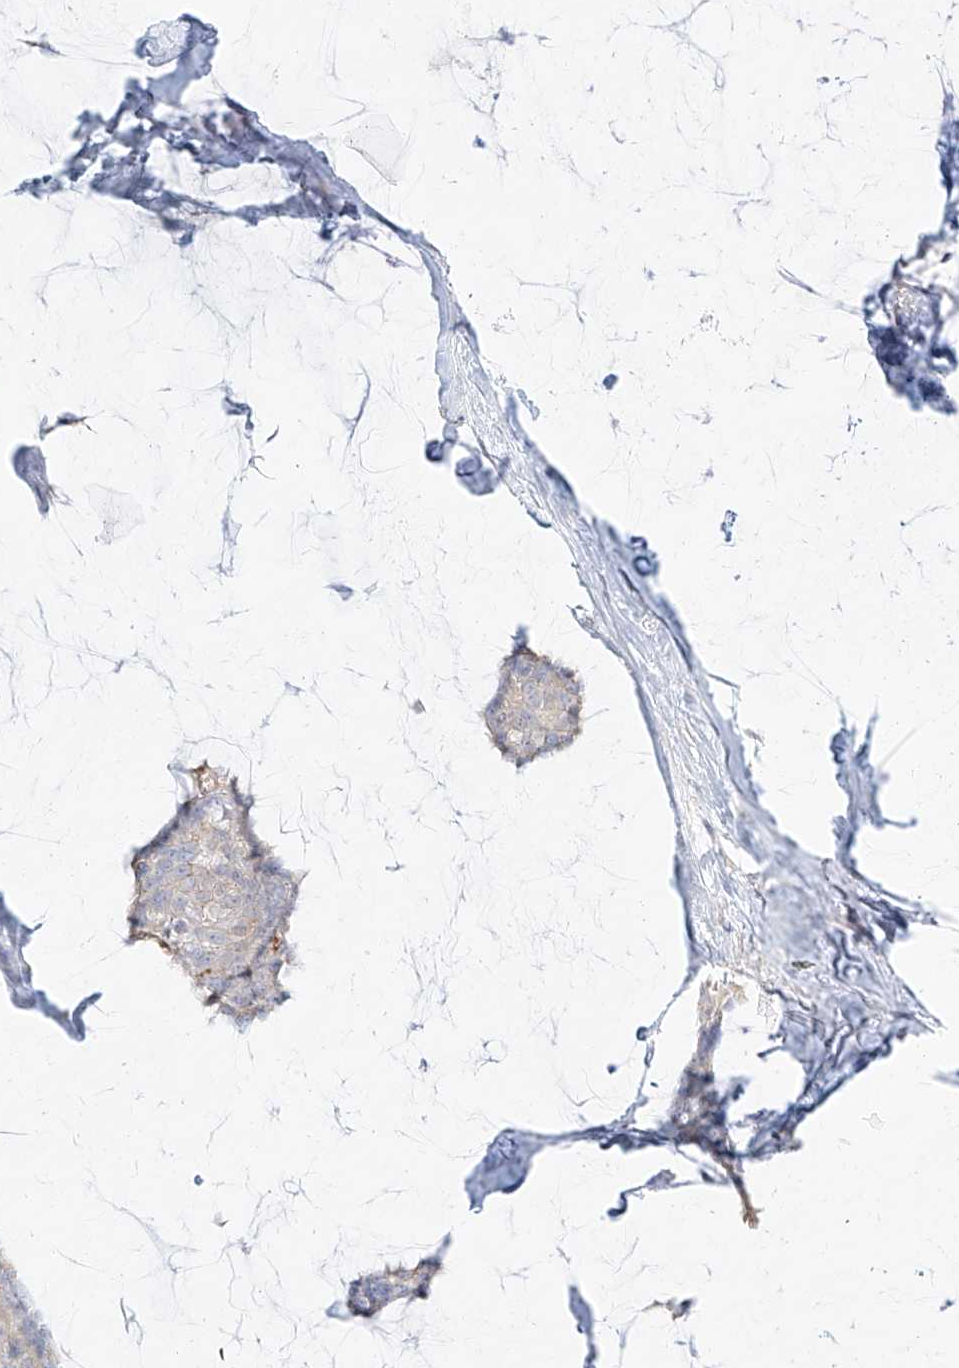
{"staining": {"intensity": "negative", "quantity": "none", "location": "none"}, "tissue": "breast cancer", "cell_type": "Tumor cells", "image_type": "cancer", "snomed": [{"axis": "morphology", "description": "Duct carcinoma"}, {"axis": "topography", "description": "Breast"}], "caption": "Tumor cells show no significant protein positivity in breast cancer.", "gene": "SLC2A12", "patient": {"sex": "female", "age": 93}}